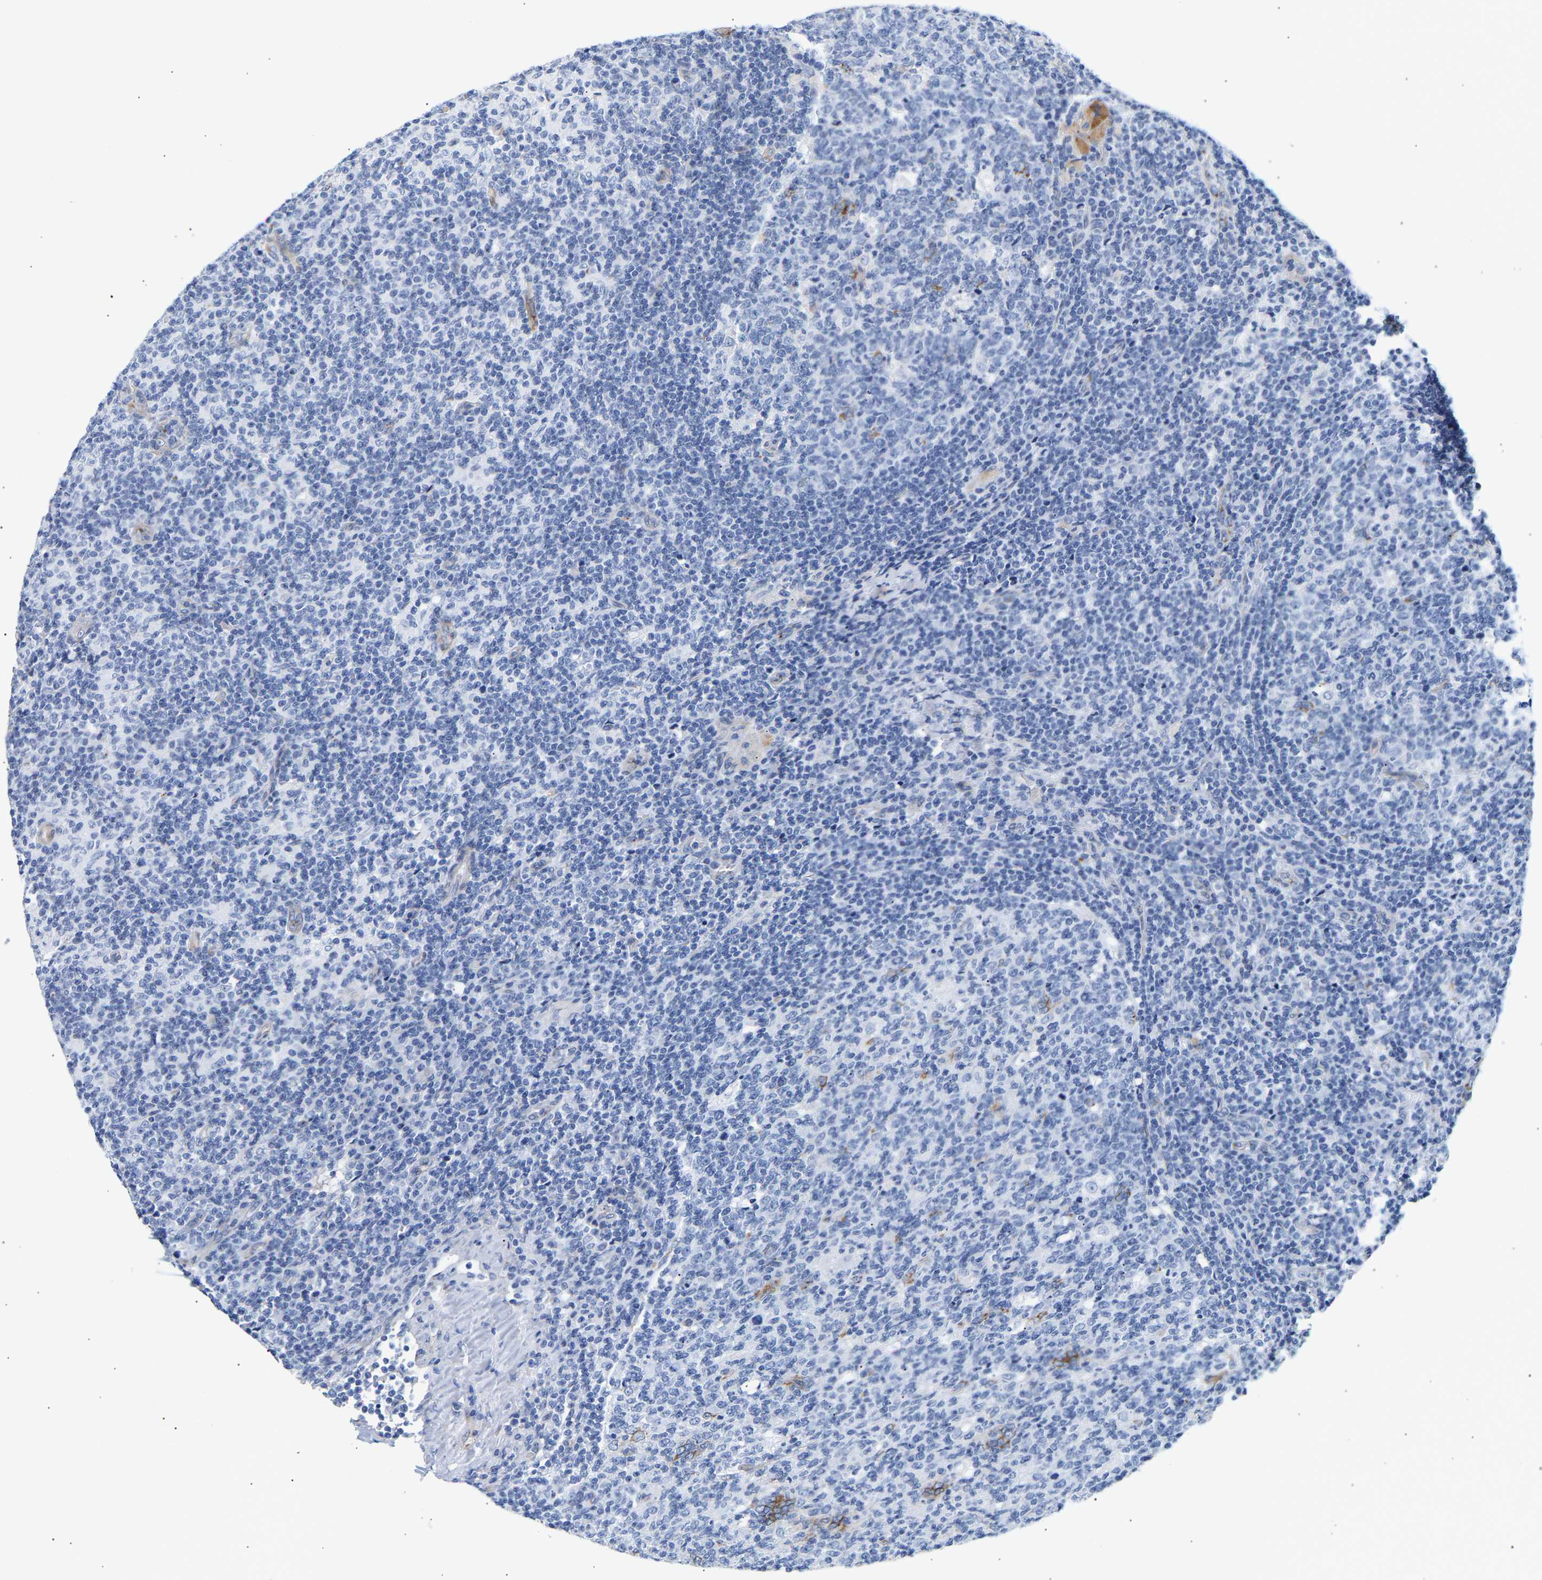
{"staining": {"intensity": "negative", "quantity": "none", "location": "none"}, "tissue": "lymph node", "cell_type": "Germinal center cells", "image_type": "normal", "snomed": [{"axis": "morphology", "description": "Normal tissue, NOS"}, {"axis": "morphology", "description": "Inflammation, NOS"}, {"axis": "topography", "description": "Lymph node"}], "caption": "IHC histopathology image of unremarkable lymph node: lymph node stained with DAB (3,3'-diaminobenzidine) exhibits no significant protein staining in germinal center cells.", "gene": "IGFBP7", "patient": {"sex": "male", "age": 55}}